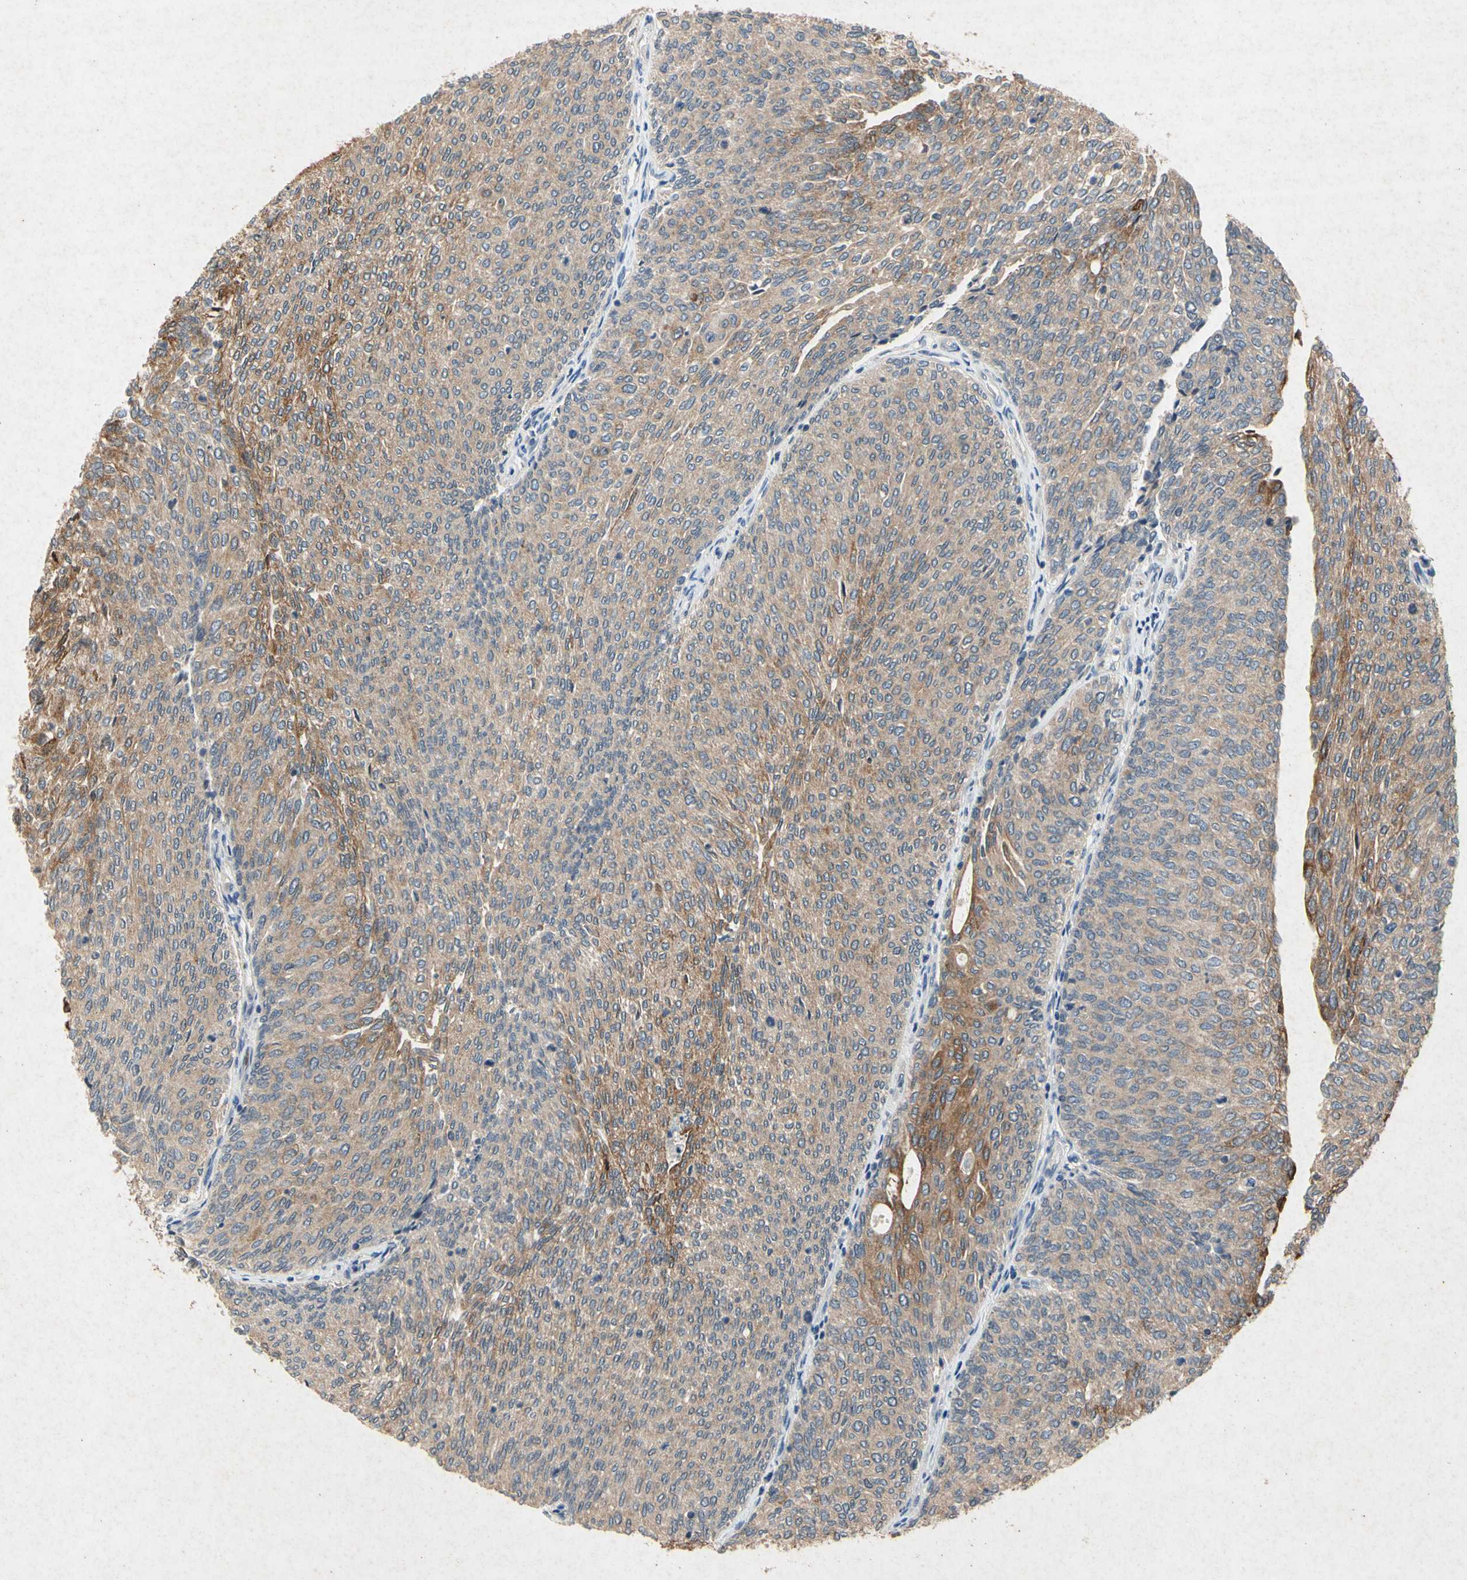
{"staining": {"intensity": "weak", "quantity": ">75%", "location": "cytoplasmic/membranous"}, "tissue": "urothelial cancer", "cell_type": "Tumor cells", "image_type": "cancer", "snomed": [{"axis": "morphology", "description": "Urothelial carcinoma, Low grade"}, {"axis": "topography", "description": "Urinary bladder"}], "caption": "A high-resolution image shows immunohistochemistry staining of urothelial cancer, which demonstrates weak cytoplasmic/membranous staining in about >75% of tumor cells. (DAB = brown stain, brightfield microscopy at high magnification).", "gene": "RPS6KA1", "patient": {"sex": "female", "age": 79}}